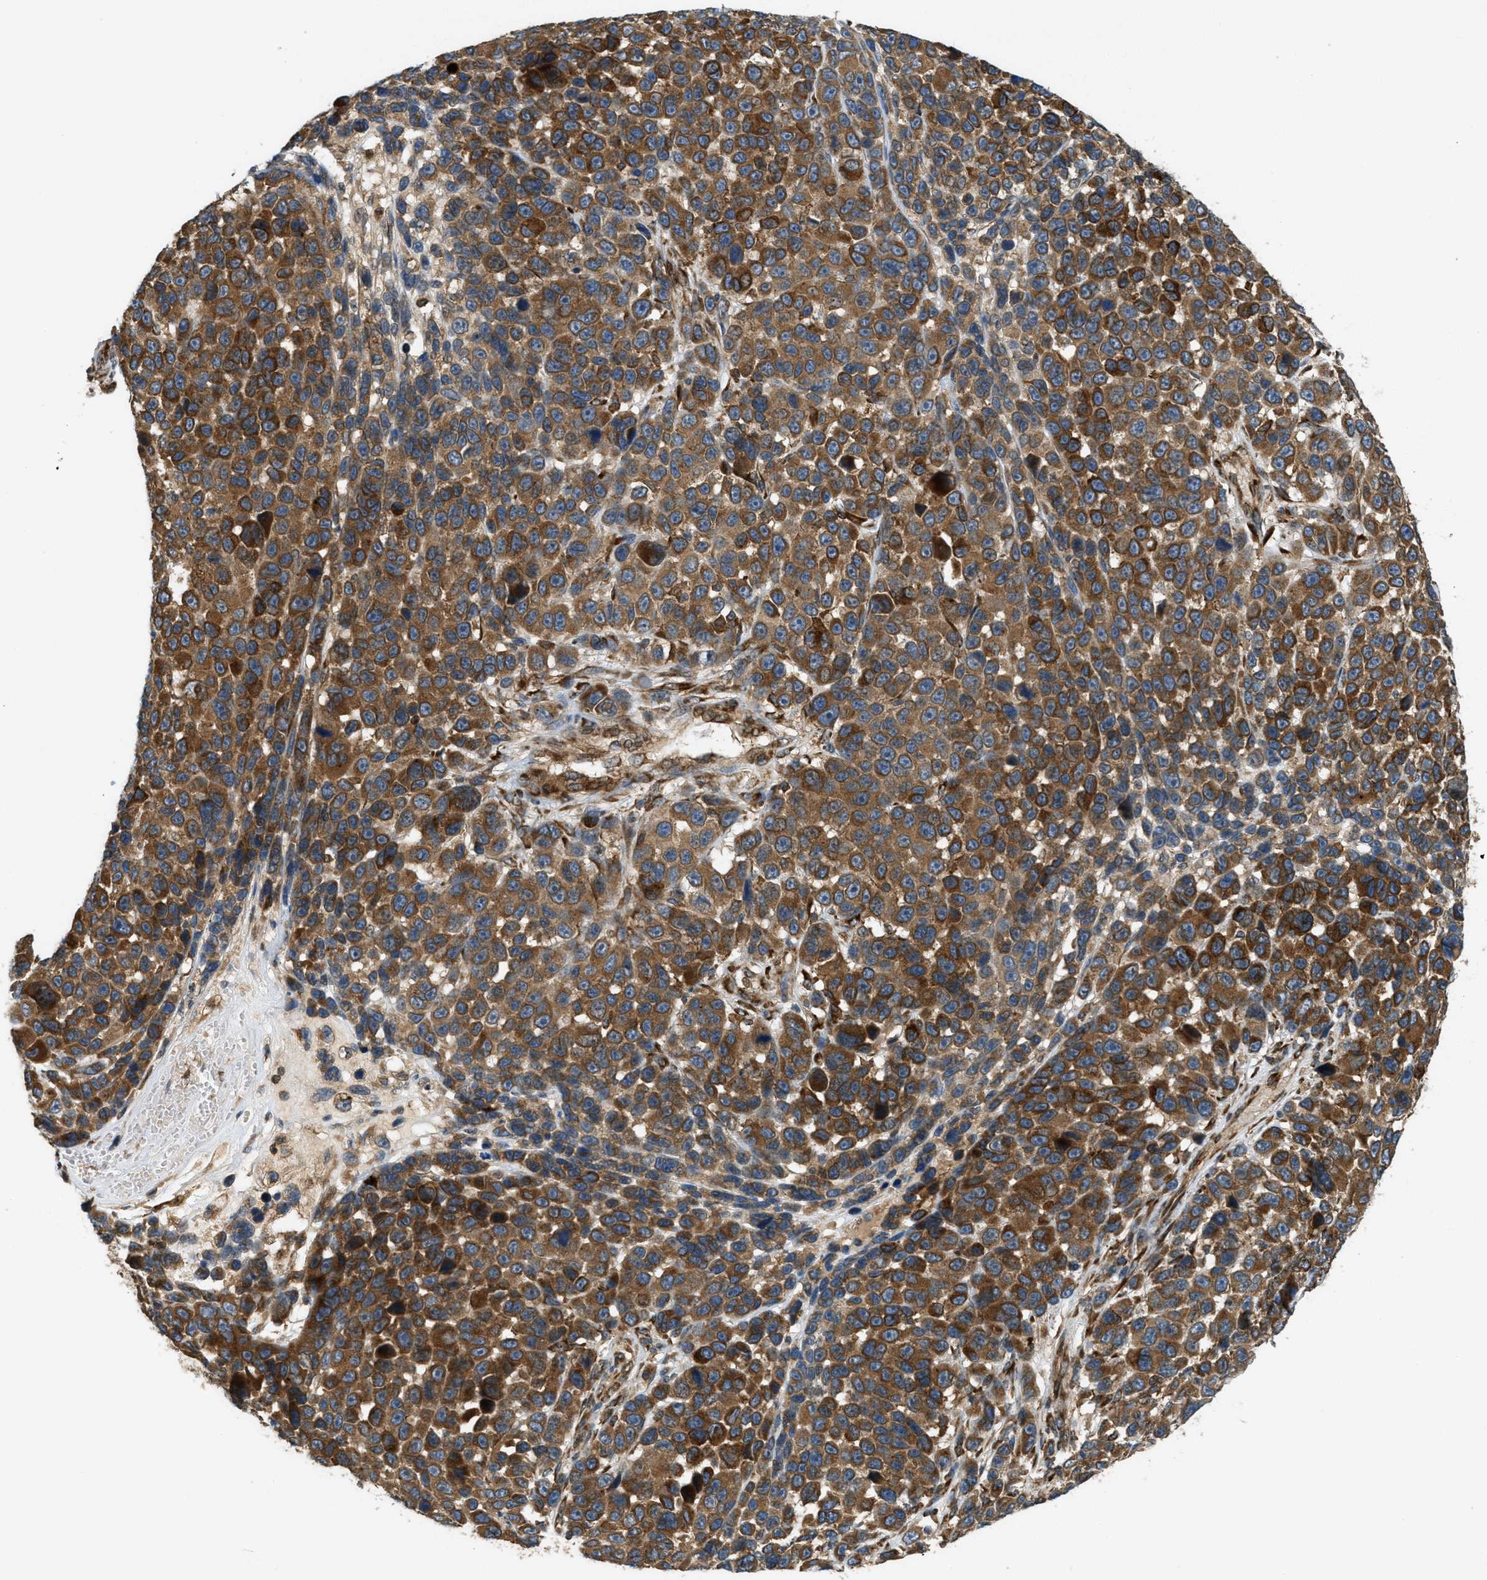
{"staining": {"intensity": "moderate", "quantity": ">75%", "location": "cytoplasmic/membranous"}, "tissue": "melanoma", "cell_type": "Tumor cells", "image_type": "cancer", "snomed": [{"axis": "morphology", "description": "Malignant melanoma, NOS"}, {"axis": "topography", "description": "Skin"}], "caption": "Human melanoma stained with a brown dye reveals moderate cytoplasmic/membranous positive expression in about >75% of tumor cells.", "gene": "PCDH18", "patient": {"sex": "male", "age": 53}}